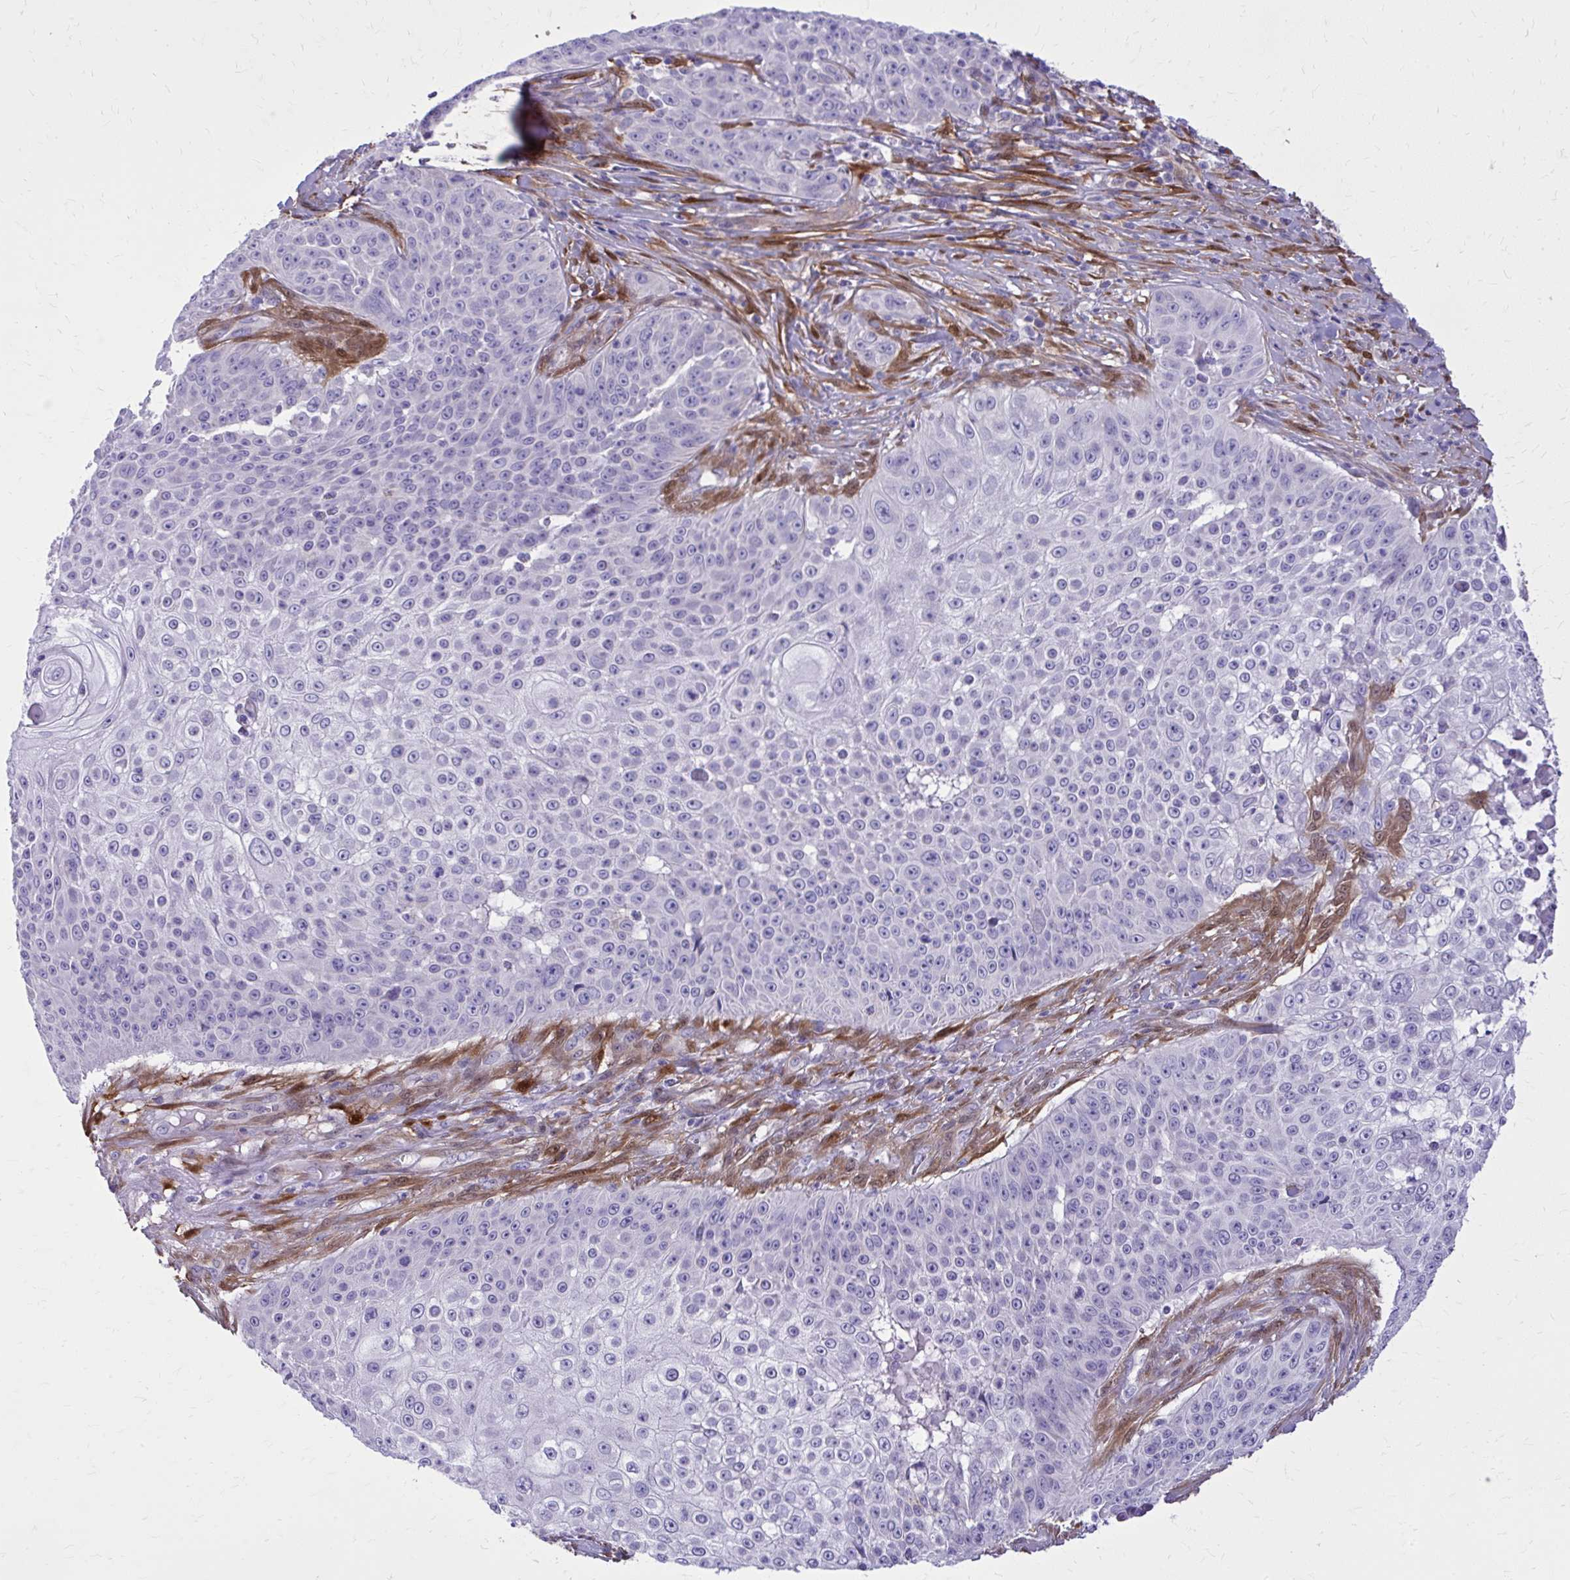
{"staining": {"intensity": "negative", "quantity": "none", "location": "none"}, "tissue": "skin cancer", "cell_type": "Tumor cells", "image_type": "cancer", "snomed": [{"axis": "morphology", "description": "Squamous cell carcinoma, NOS"}, {"axis": "topography", "description": "Skin"}], "caption": "This is a histopathology image of IHC staining of squamous cell carcinoma (skin), which shows no expression in tumor cells.", "gene": "NNMT", "patient": {"sex": "male", "age": 24}}